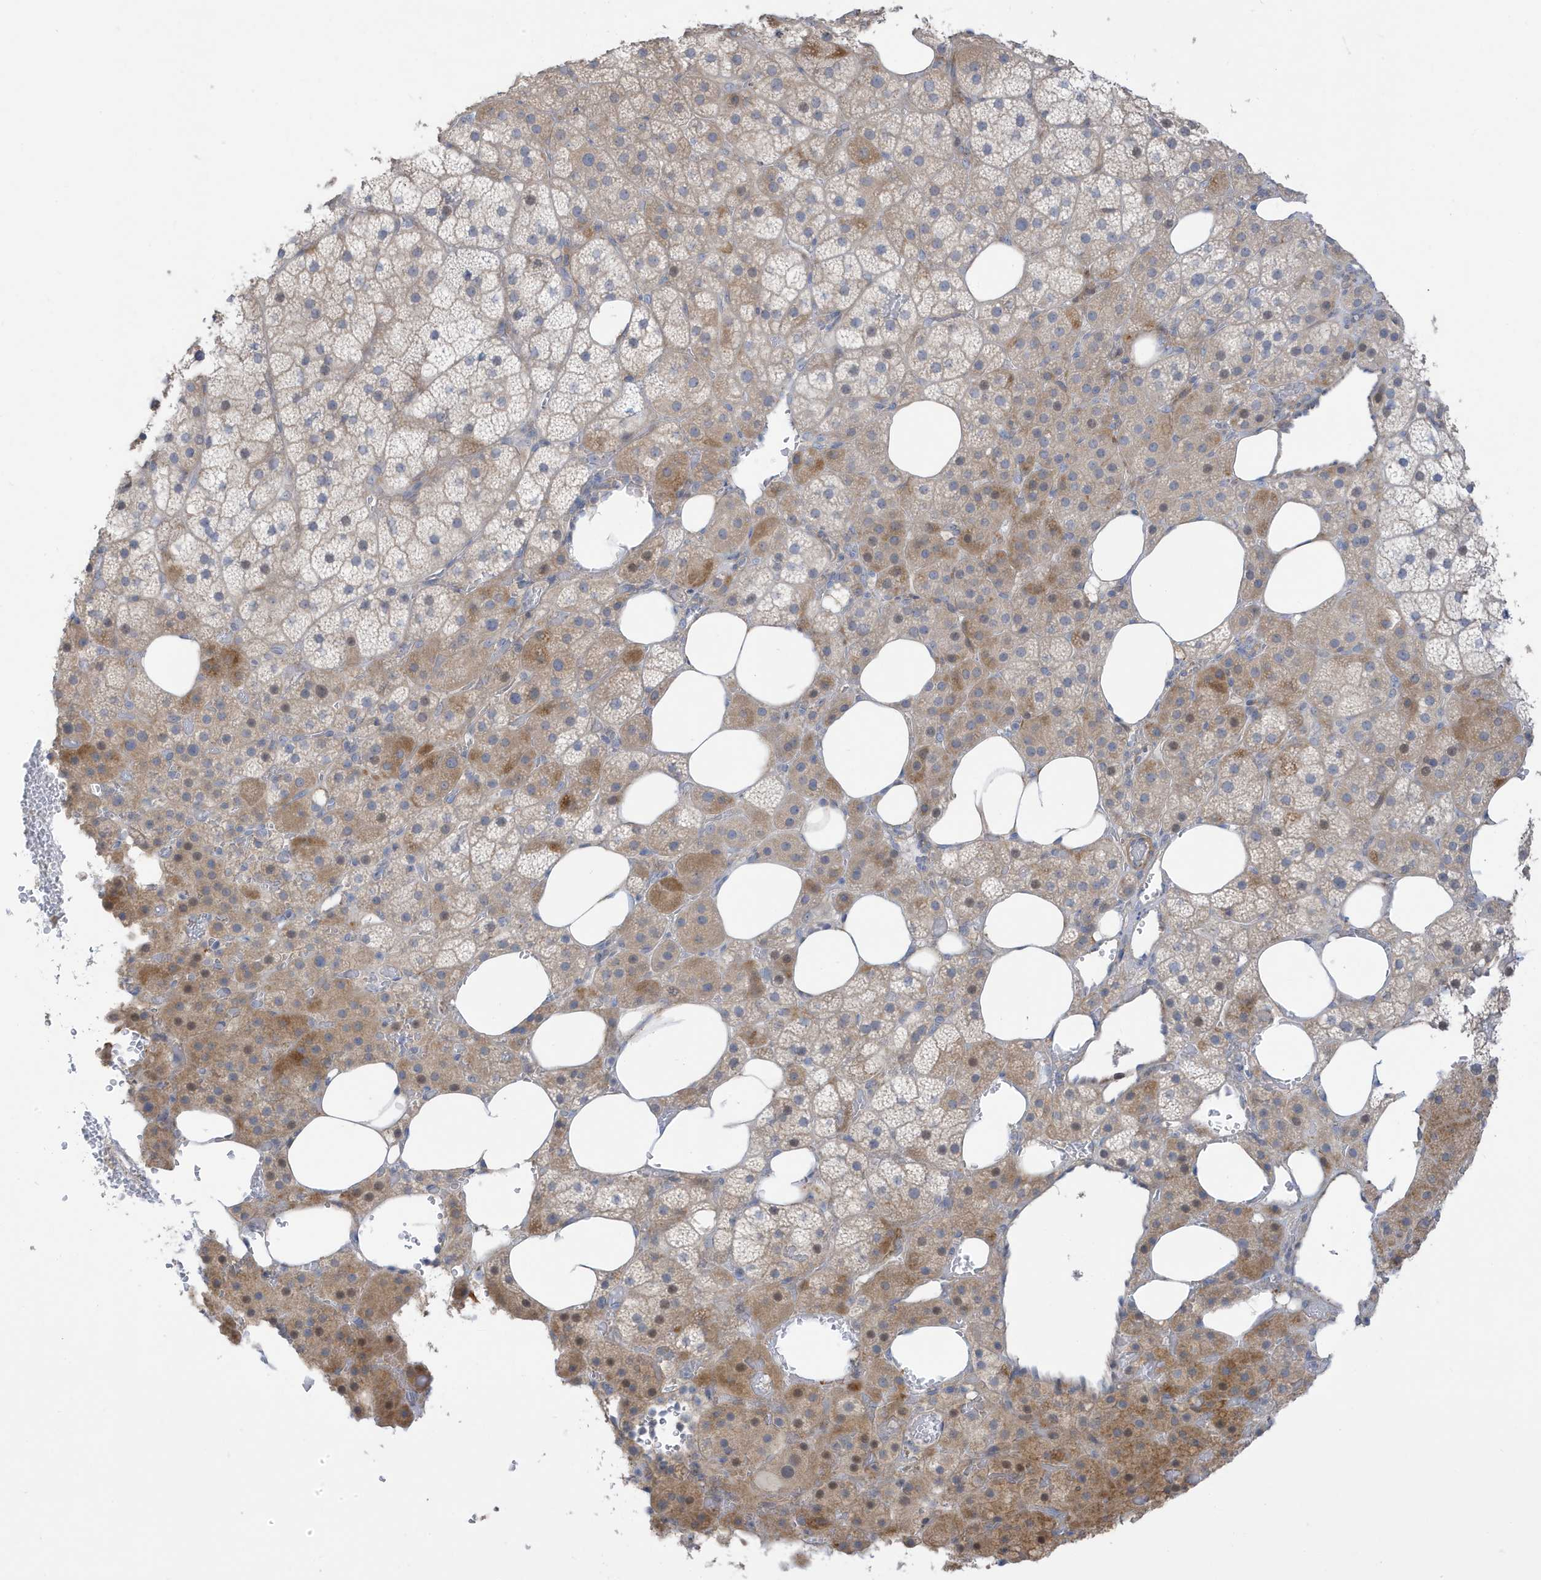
{"staining": {"intensity": "moderate", "quantity": "25%-75%", "location": "cytoplasmic/membranous"}, "tissue": "adrenal gland", "cell_type": "Glandular cells", "image_type": "normal", "snomed": [{"axis": "morphology", "description": "Normal tissue, NOS"}, {"axis": "topography", "description": "Adrenal gland"}], "caption": "Adrenal gland stained with immunohistochemistry reveals moderate cytoplasmic/membranous staining in approximately 25%-75% of glandular cells.", "gene": "ATP13A5", "patient": {"sex": "female", "age": 59}}